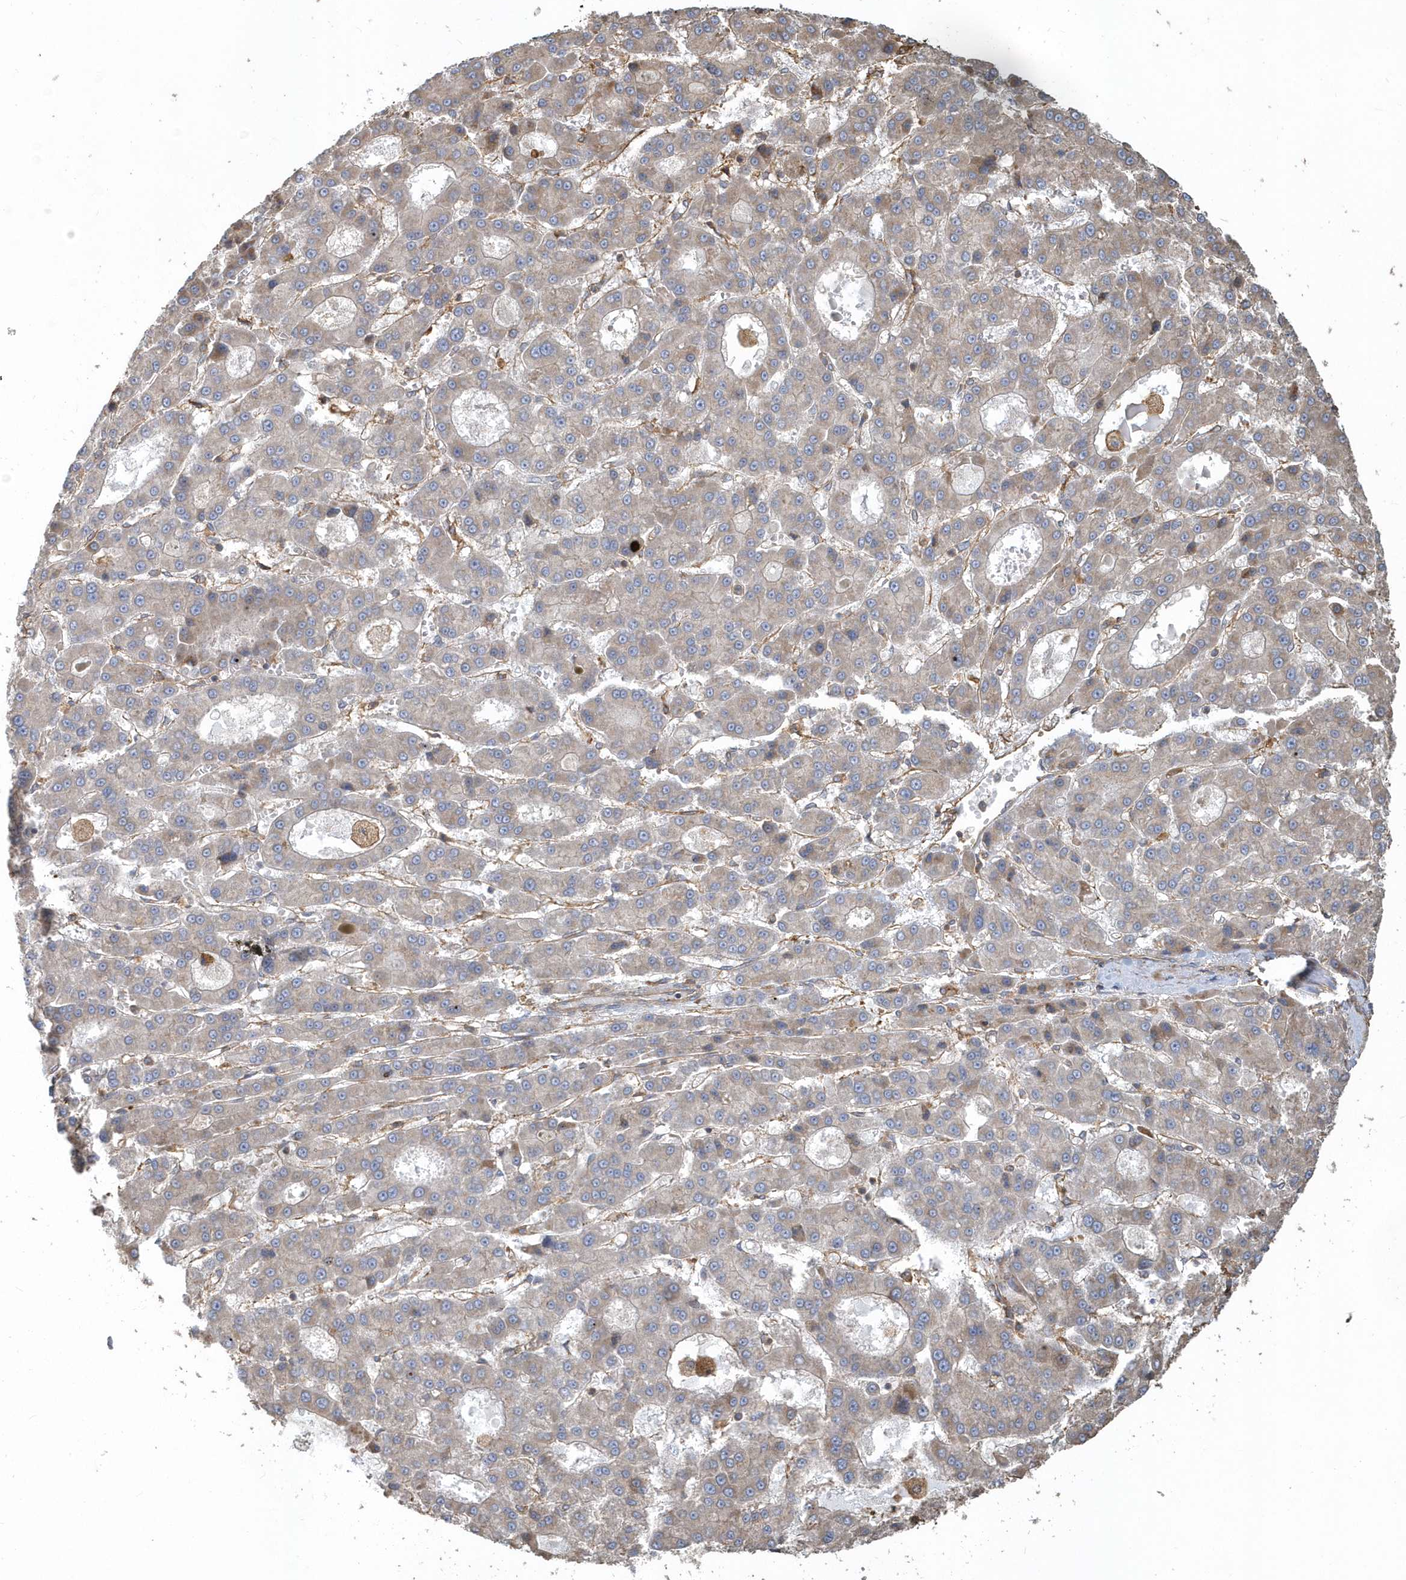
{"staining": {"intensity": "negative", "quantity": "none", "location": "none"}, "tissue": "liver cancer", "cell_type": "Tumor cells", "image_type": "cancer", "snomed": [{"axis": "morphology", "description": "Carcinoma, Hepatocellular, NOS"}, {"axis": "topography", "description": "Liver"}], "caption": "Tumor cells are negative for protein expression in human liver cancer. (DAB (3,3'-diaminobenzidine) immunohistochemistry (IHC) visualized using brightfield microscopy, high magnification).", "gene": "TRAIP", "patient": {"sex": "male", "age": 70}}